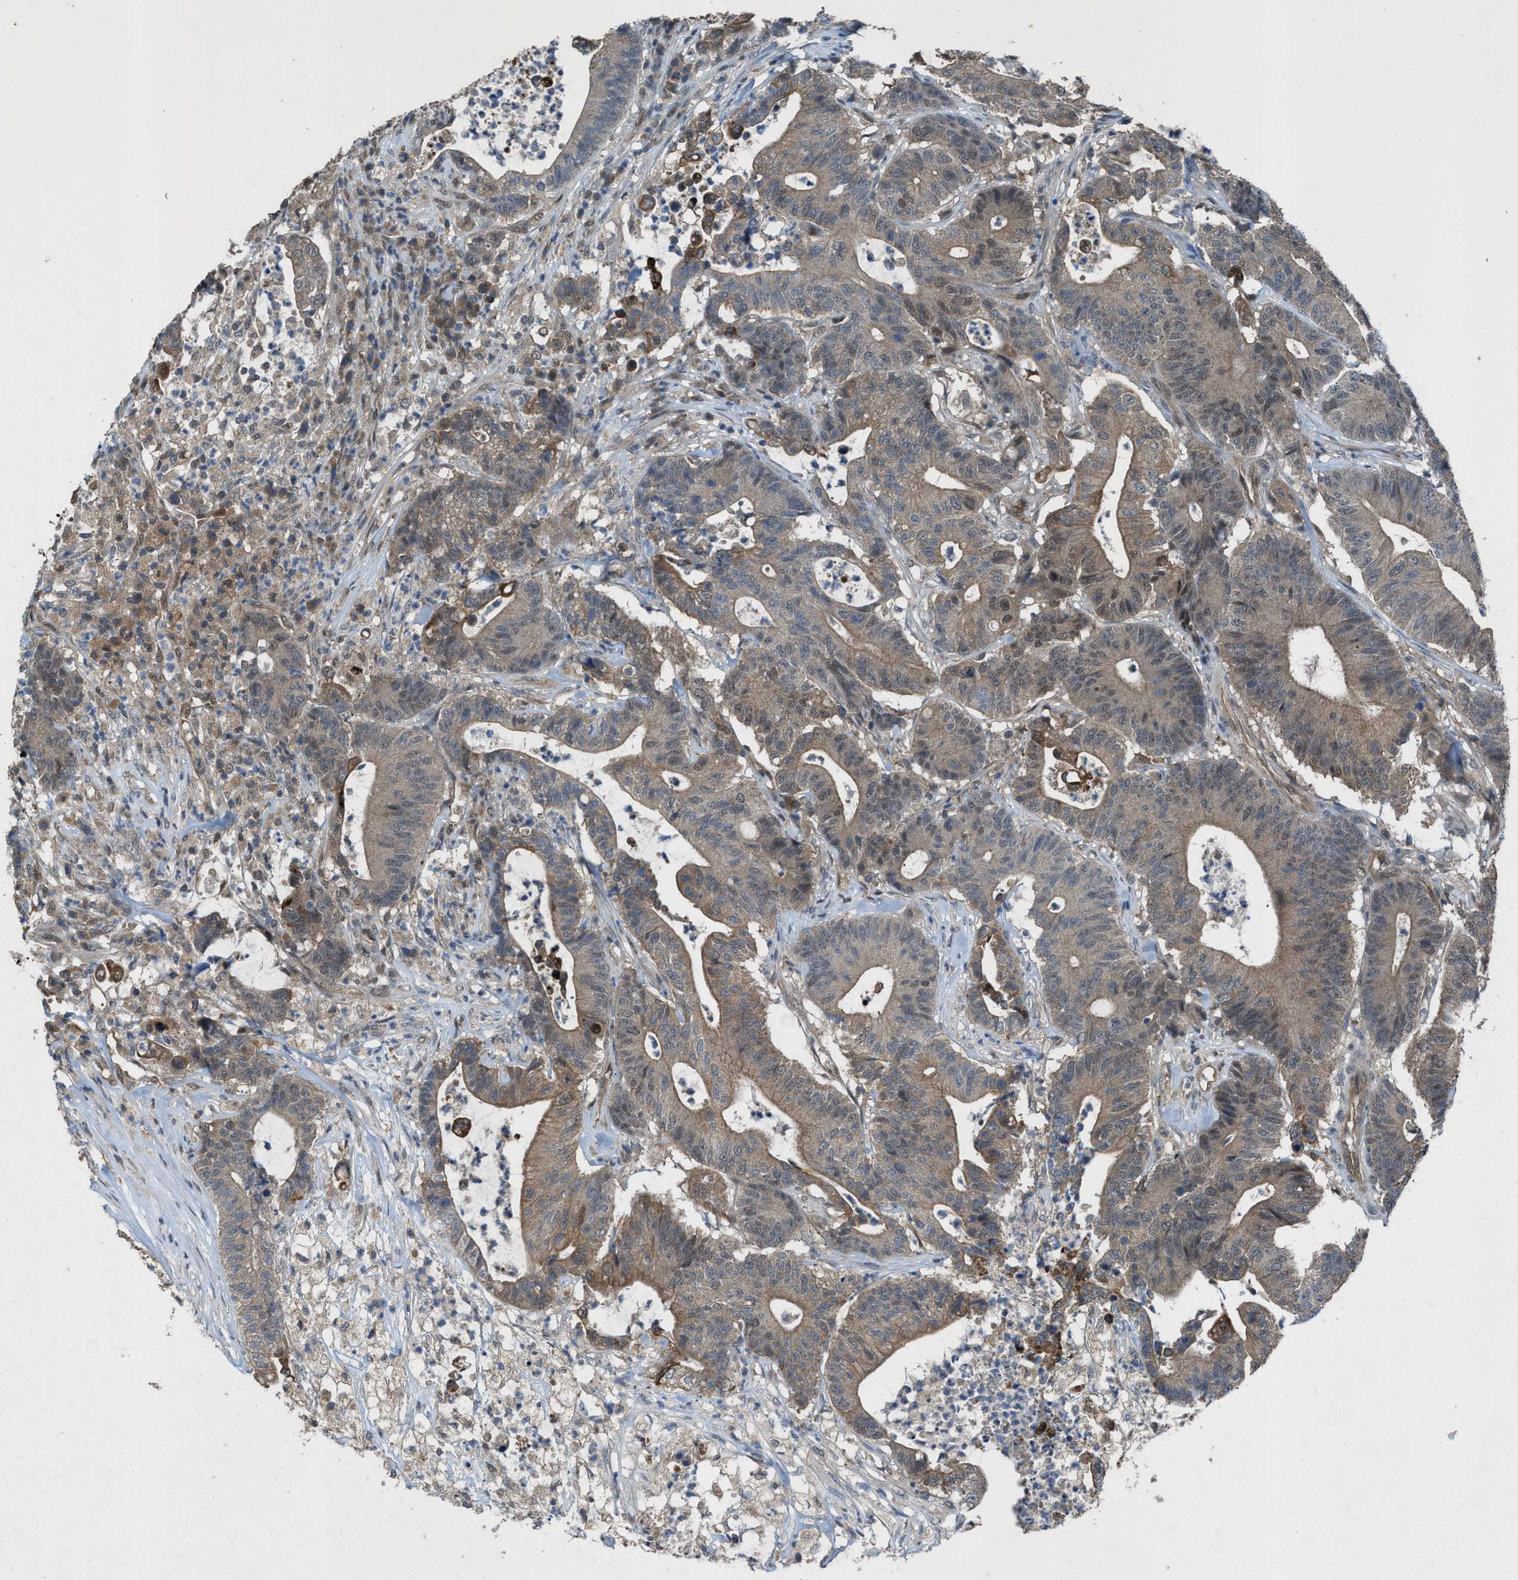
{"staining": {"intensity": "weak", "quantity": ">75%", "location": "cytoplasmic/membranous"}, "tissue": "colorectal cancer", "cell_type": "Tumor cells", "image_type": "cancer", "snomed": [{"axis": "morphology", "description": "Adenocarcinoma, NOS"}, {"axis": "topography", "description": "Colon"}], "caption": "The photomicrograph demonstrates a brown stain indicating the presence of a protein in the cytoplasmic/membranous of tumor cells in adenocarcinoma (colorectal).", "gene": "PLAA", "patient": {"sex": "female", "age": 84}}